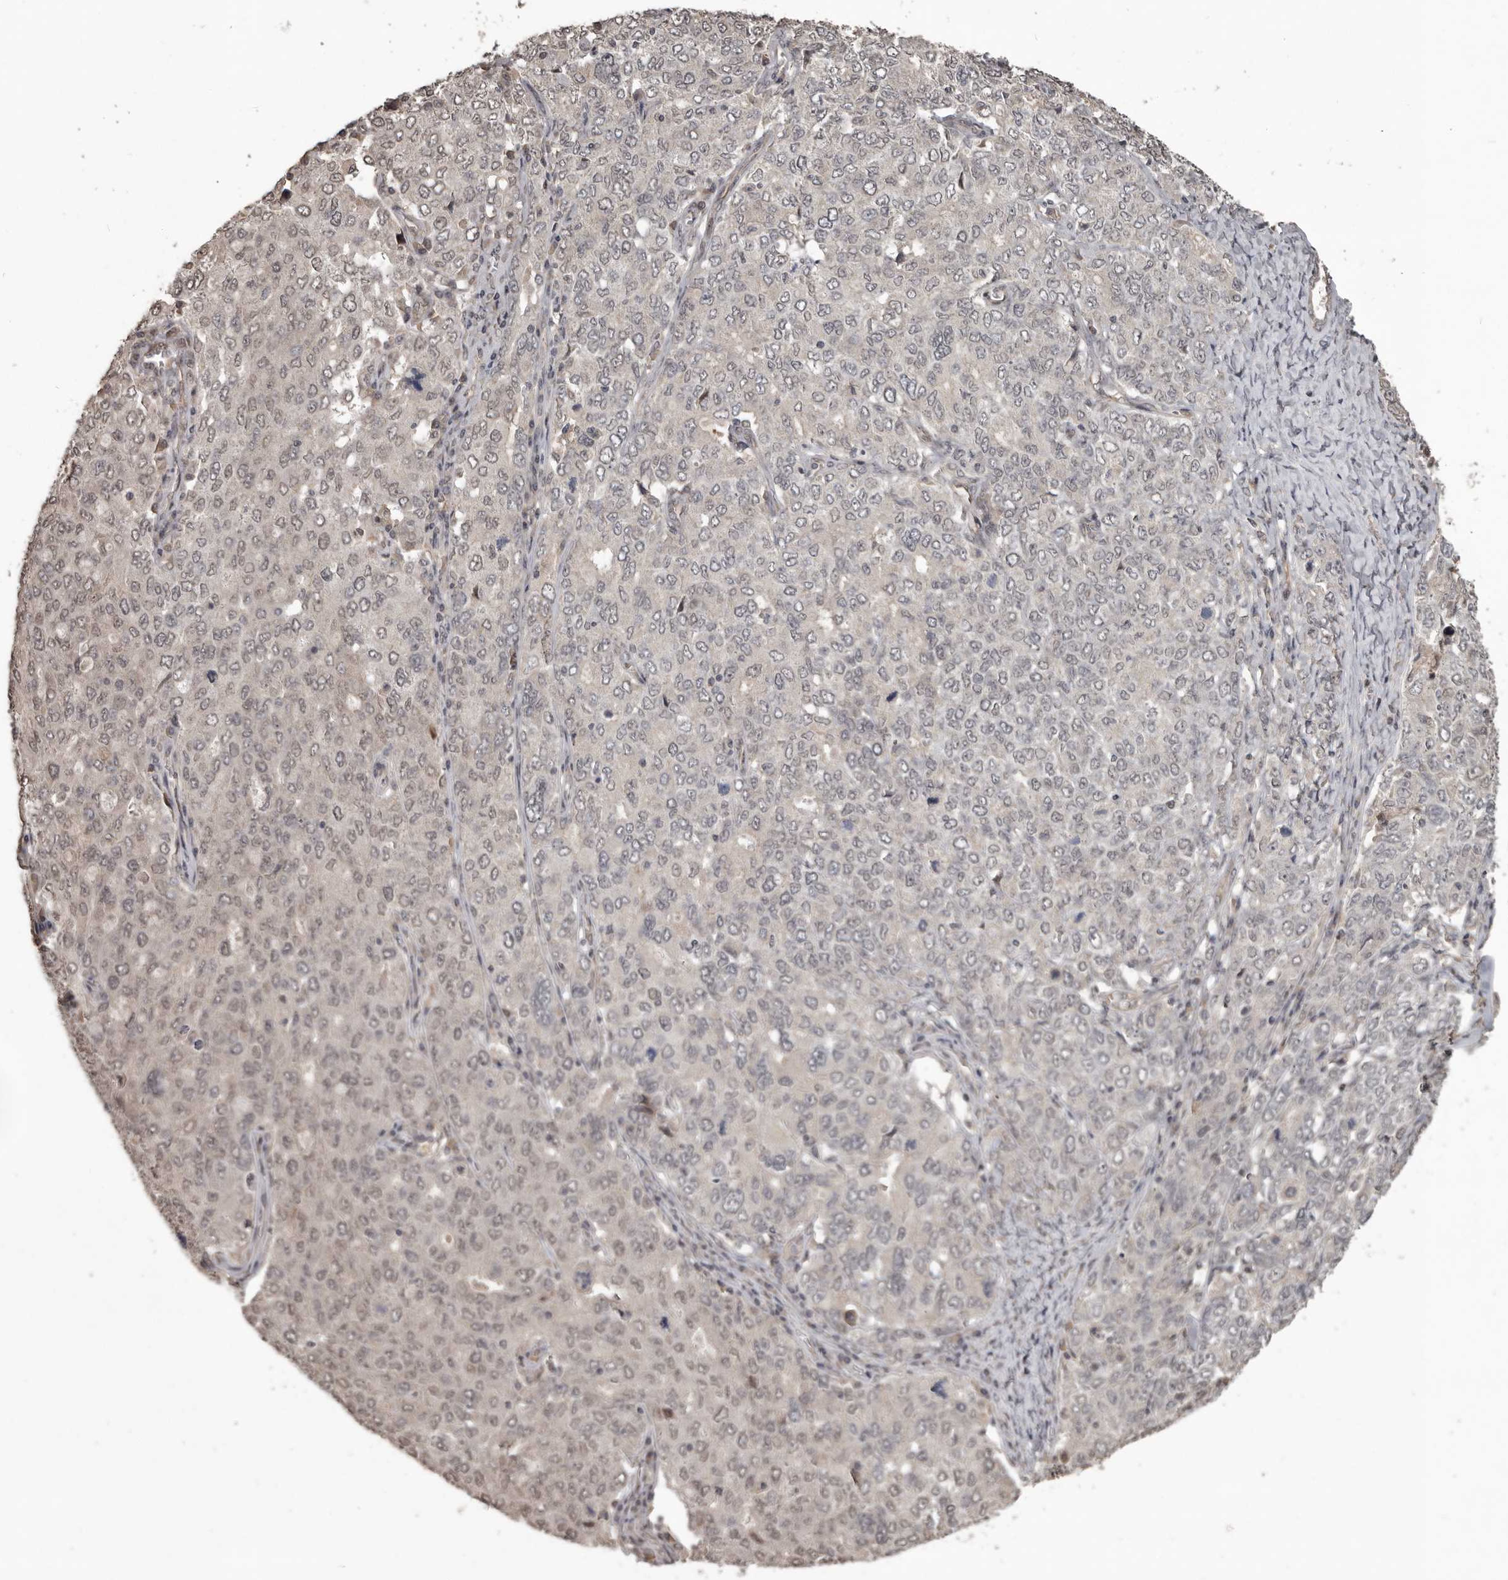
{"staining": {"intensity": "moderate", "quantity": "<25%", "location": "nuclear"}, "tissue": "ovarian cancer", "cell_type": "Tumor cells", "image_type": "cancer", "snomed": [{"axis": "morphology", "description": "Carcinoma, endometroid"}, {"axis": "topography", "description": "Ovary"}], "caption": "Immunohistochemistry staining of ovarian cancer, which displays low levels of moderate nuclear staining in about <25% of tumor cells indicating moderate nuclear protein positivity. The staining was performed using DAB (brown) for protein detection and nuclei were counterstained in hematoxylin (blue).", "gene": "ZFP14", "patient": {"sex": "female", "age": 62}}